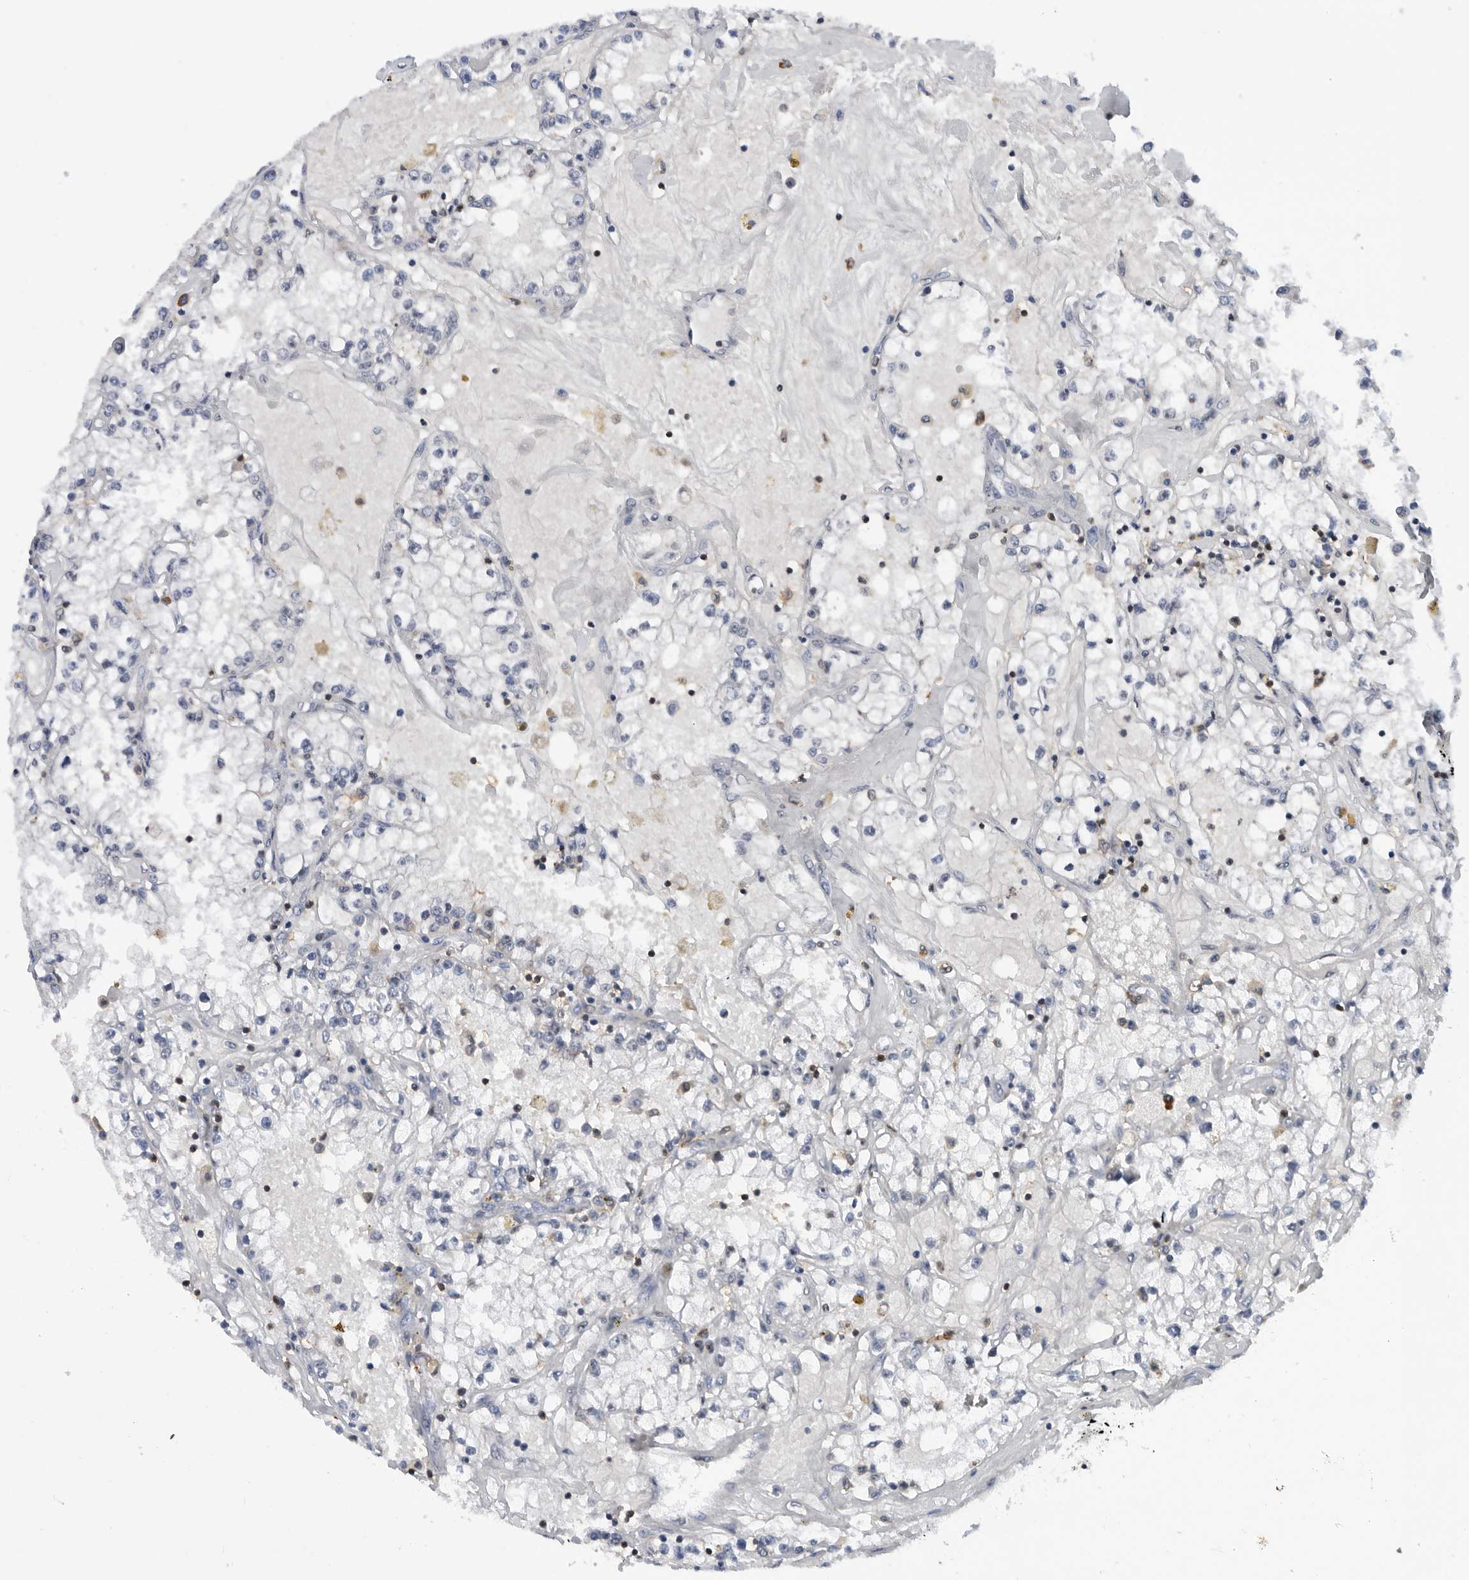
{"staining": {"intensity": "negative", "quantity": "none", "location": "none"}, "tissue": "renal cancer", "cell_type": "Tumor cells", "image_type": "cancer", "snomed": [{"axis": "morphology", "description": "Adenocarcinoma, NOS"}, {"axis": "topography", "description": "Kidney"}], "caption": "An immunohistochemistry (IHC) photomicrograph of renal adenocarcinoma is shown. There is no staining in tumor cells of renal adenocarcinoma.", "gene": "ZNF260", "patient": {"sex": "male", "age": 56}}